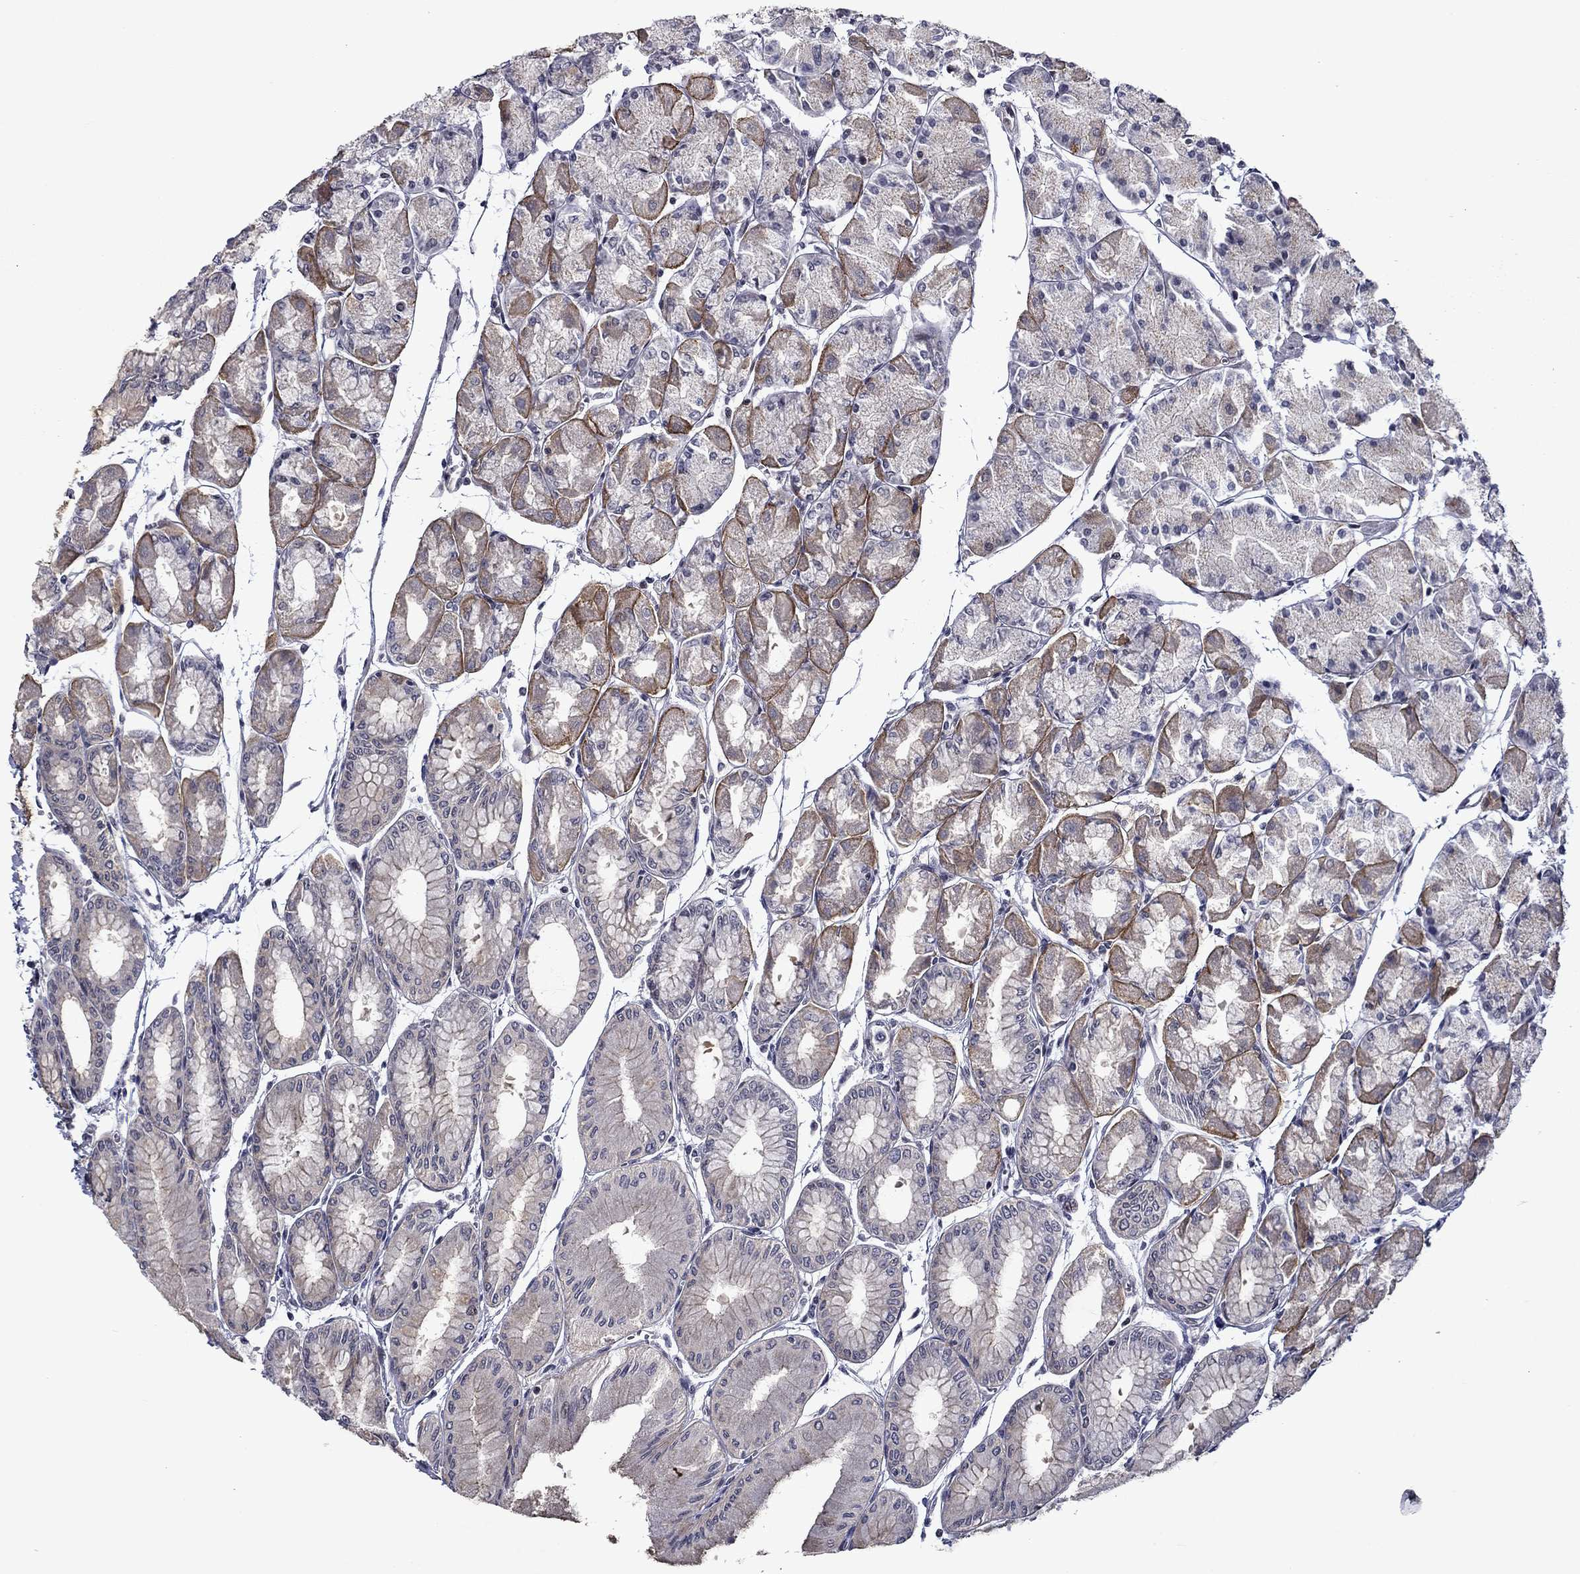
{"staining": {"intensity": "moderate", "quantity": "<25%", "location": "cytoplasmic/membranous"}, "tissue": "stomach", "cell_type": "Glandular cells", "image_type": "normal", "snomed": [{"axis": "morphology", "description": "Normal tissue, NOS"}, {"axis": "topography", "description": "Stomach, upper"}], "caption": "Immunohistochemical staining of normal stomach displays <25% levels of moderate cytoplasmic/membranous protein positivity in approximately <25% of glandular cells.", "gene": "B3GAT1", "patient": {"sex": "male", "age": 60}}